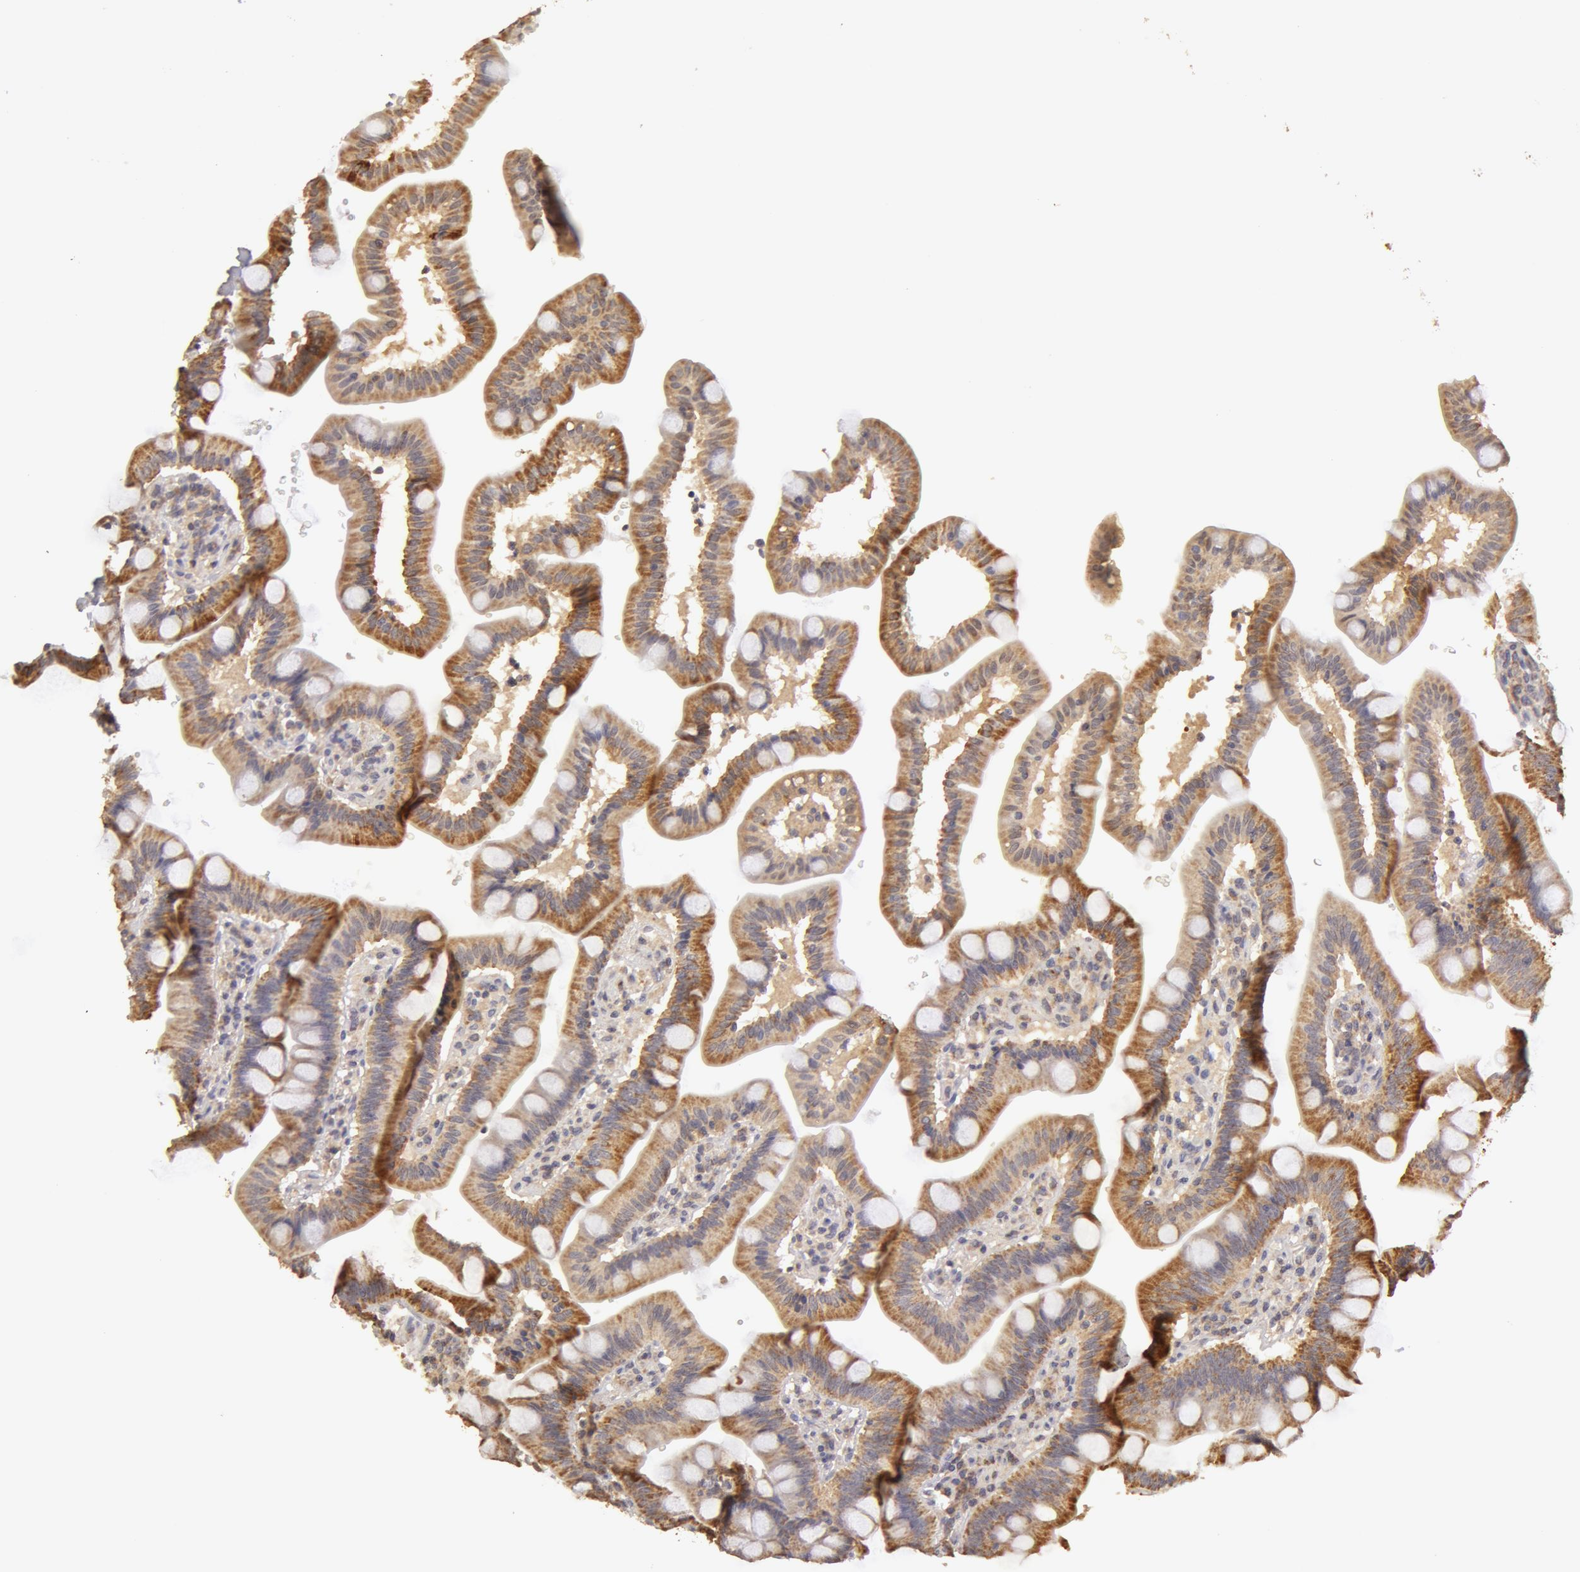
{"staining": {"intensity": "weak", "quantity": ">75%", "location": "cytoplasmic/membranous"}, "tissue": "duodenum", "cell_type": "Glandular cells", "image_type": "normal", "snomed": [{"axis": "morphology", "description": "Normal tissue, NOS"}, {"axis": "topography", "description": "Pancreas"}, {"axis": "topography", "description": "Duodenum"}], "caption": "Protein analysis of unremarkable duodenum displays weak cytoplasmic/membranous positivity in about >75% of glandular cells.", "gene": "ADPRH", "patient": {"sex": "male", "age": 79}}